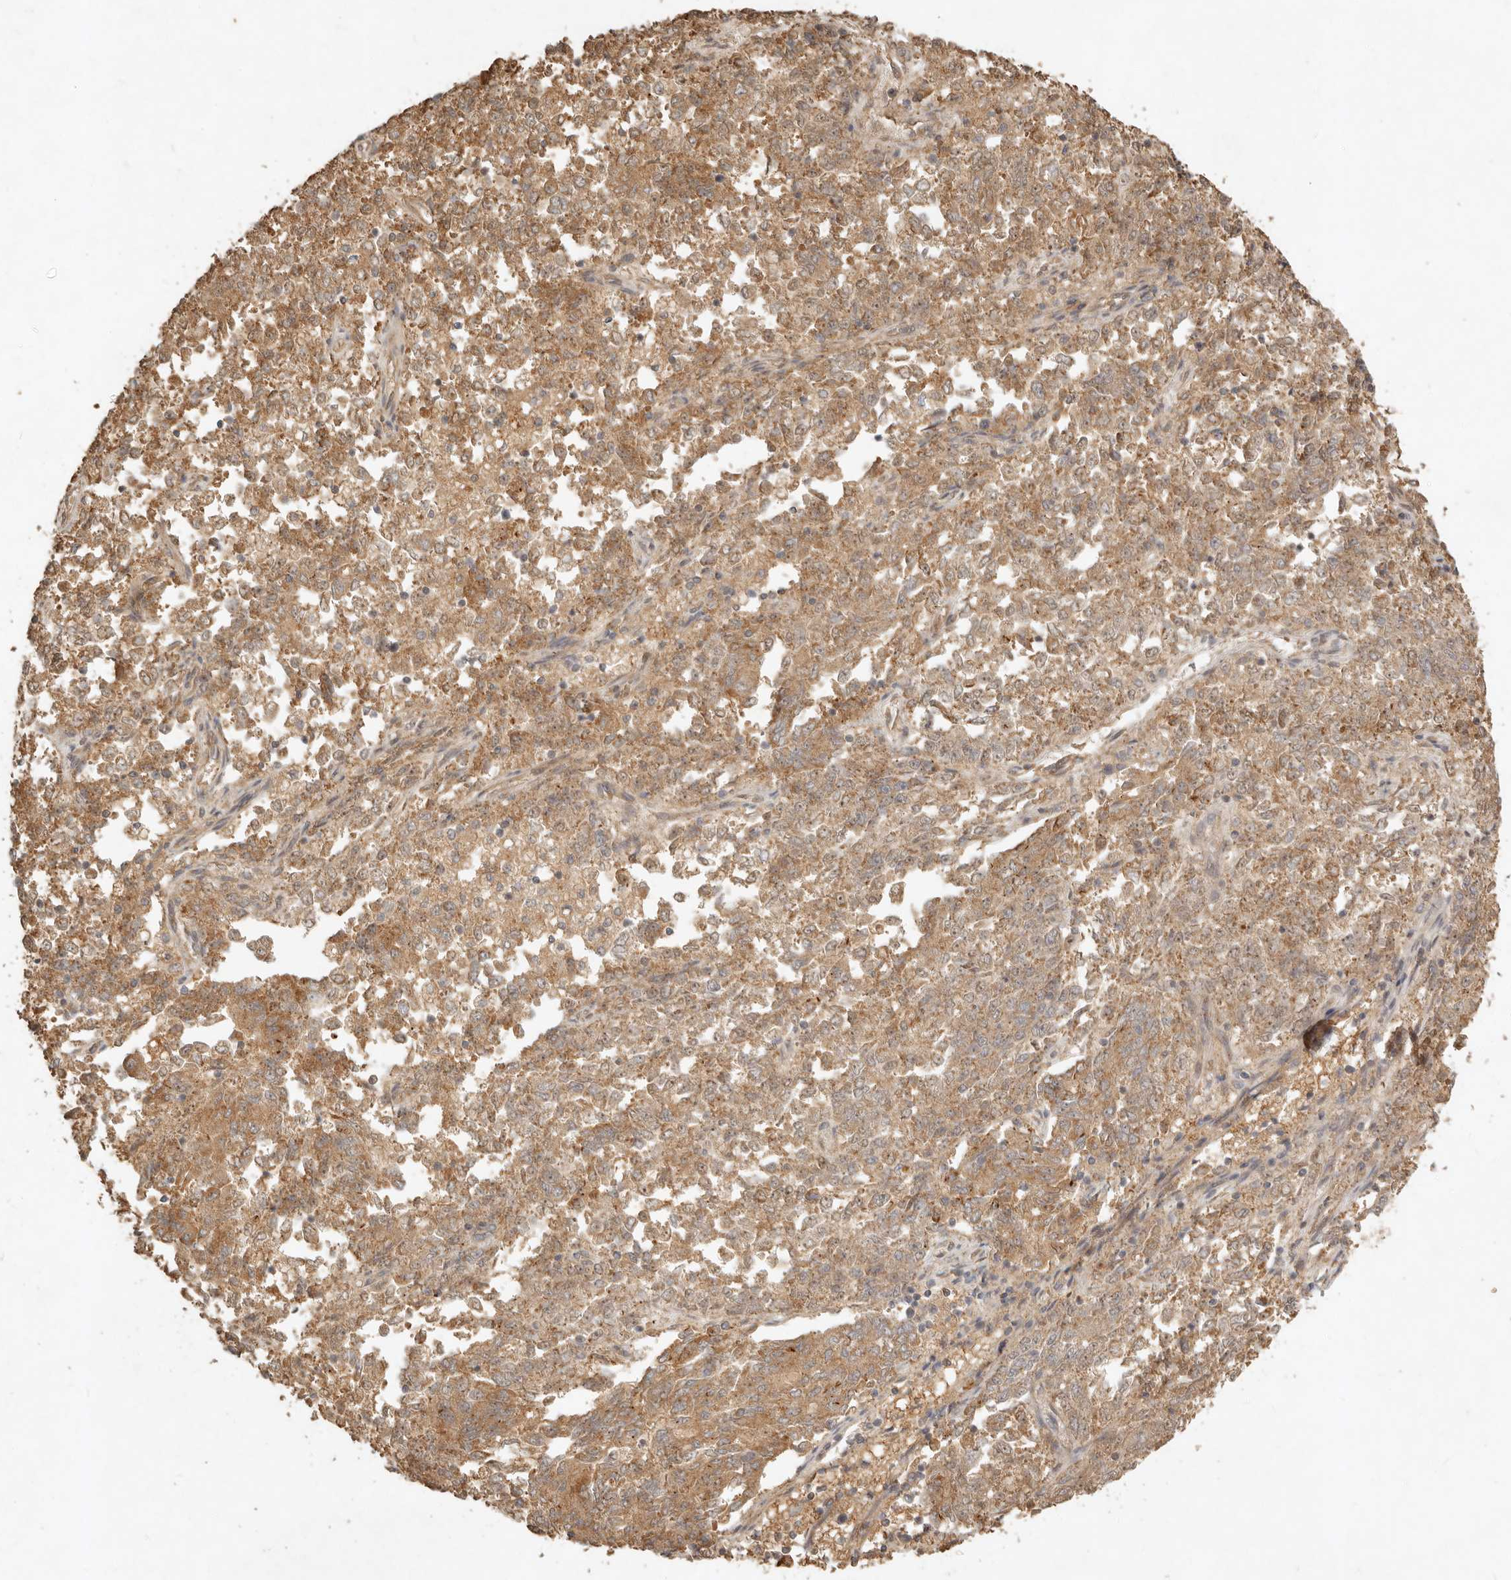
{"staining": {"intensity": "moderate", "quantity": ">75%", "location": "cytoplasmic/membranous"}, "tissue": "endometrial cancer", "cell_type": "Tumor cells", "image_type": "cancer", "snomed": [{"axis": "morphology", "description": "Adenocarcinoma, NOS"}, {"axis": "topography", "description": "Endometrium"}], "caption": "Adenocarcinoma (endometrial) stained with immunohistochemistry exhibits moderate cytoplasmic/membranous positivity in about >75% of tumor cells.", "gene": "CLEC4C", "patient": {"sex": "female", "age": 80}}